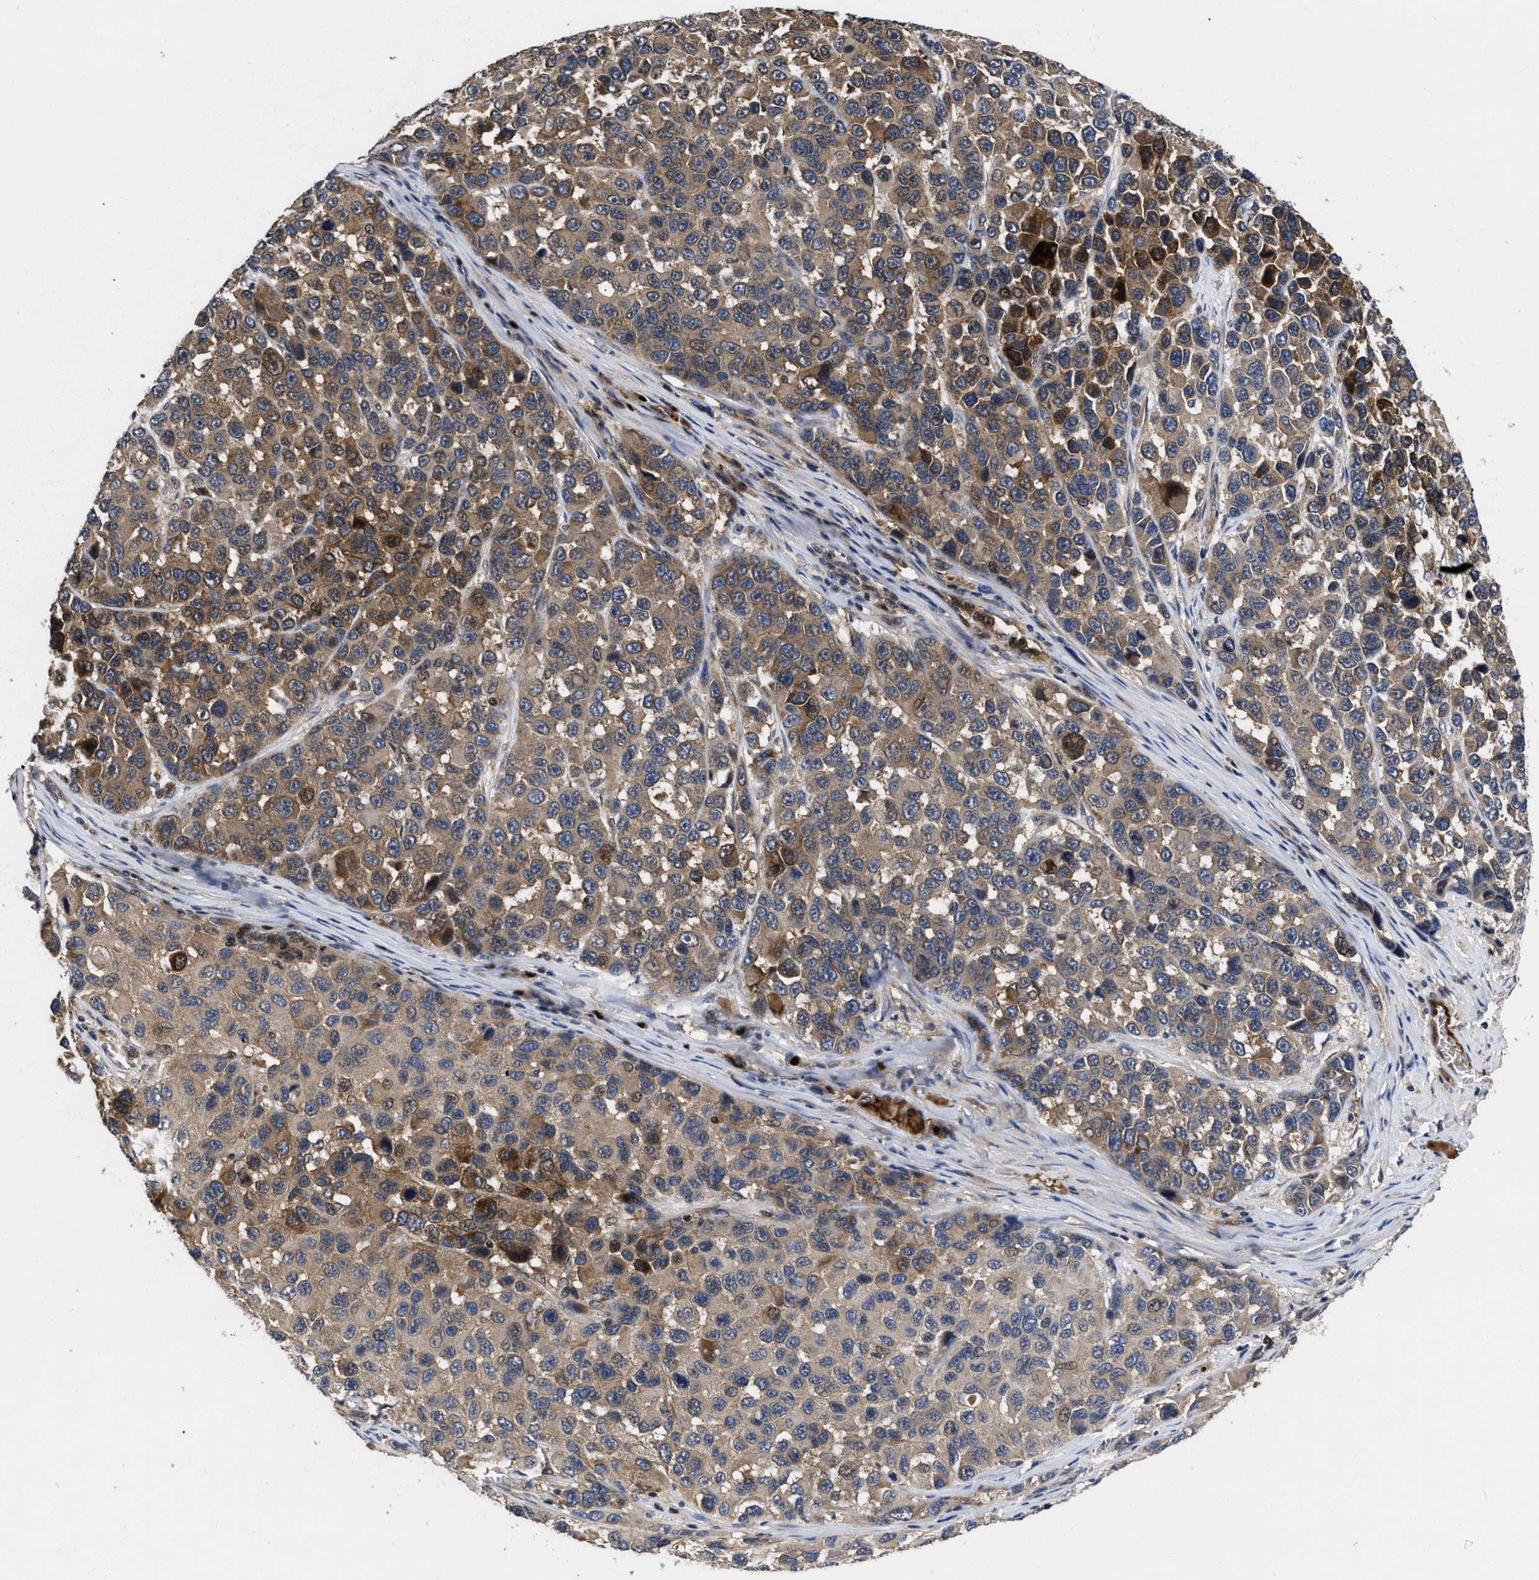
{"staining": {"intensity": "moderate", "quantity": "25%-75%", "location": "cytoplasmic/membranous"}, "tissue": "melanoma", "cell_type": "Tumor cells", "image_type": "cancer", "snomed": [{"axis": "morphology", "description": "Malignant melanoma, NOS"}, {"axis": "topography", "description": "Skin"}], "caption": "The histopathology image displays staining of malignant melanoma, revealing moderate cytoplasmic/membranous protein staining (brown color) within tumor cells.", "gene": "FAM200A", "patient": {"sex": "male", "age": 53}}